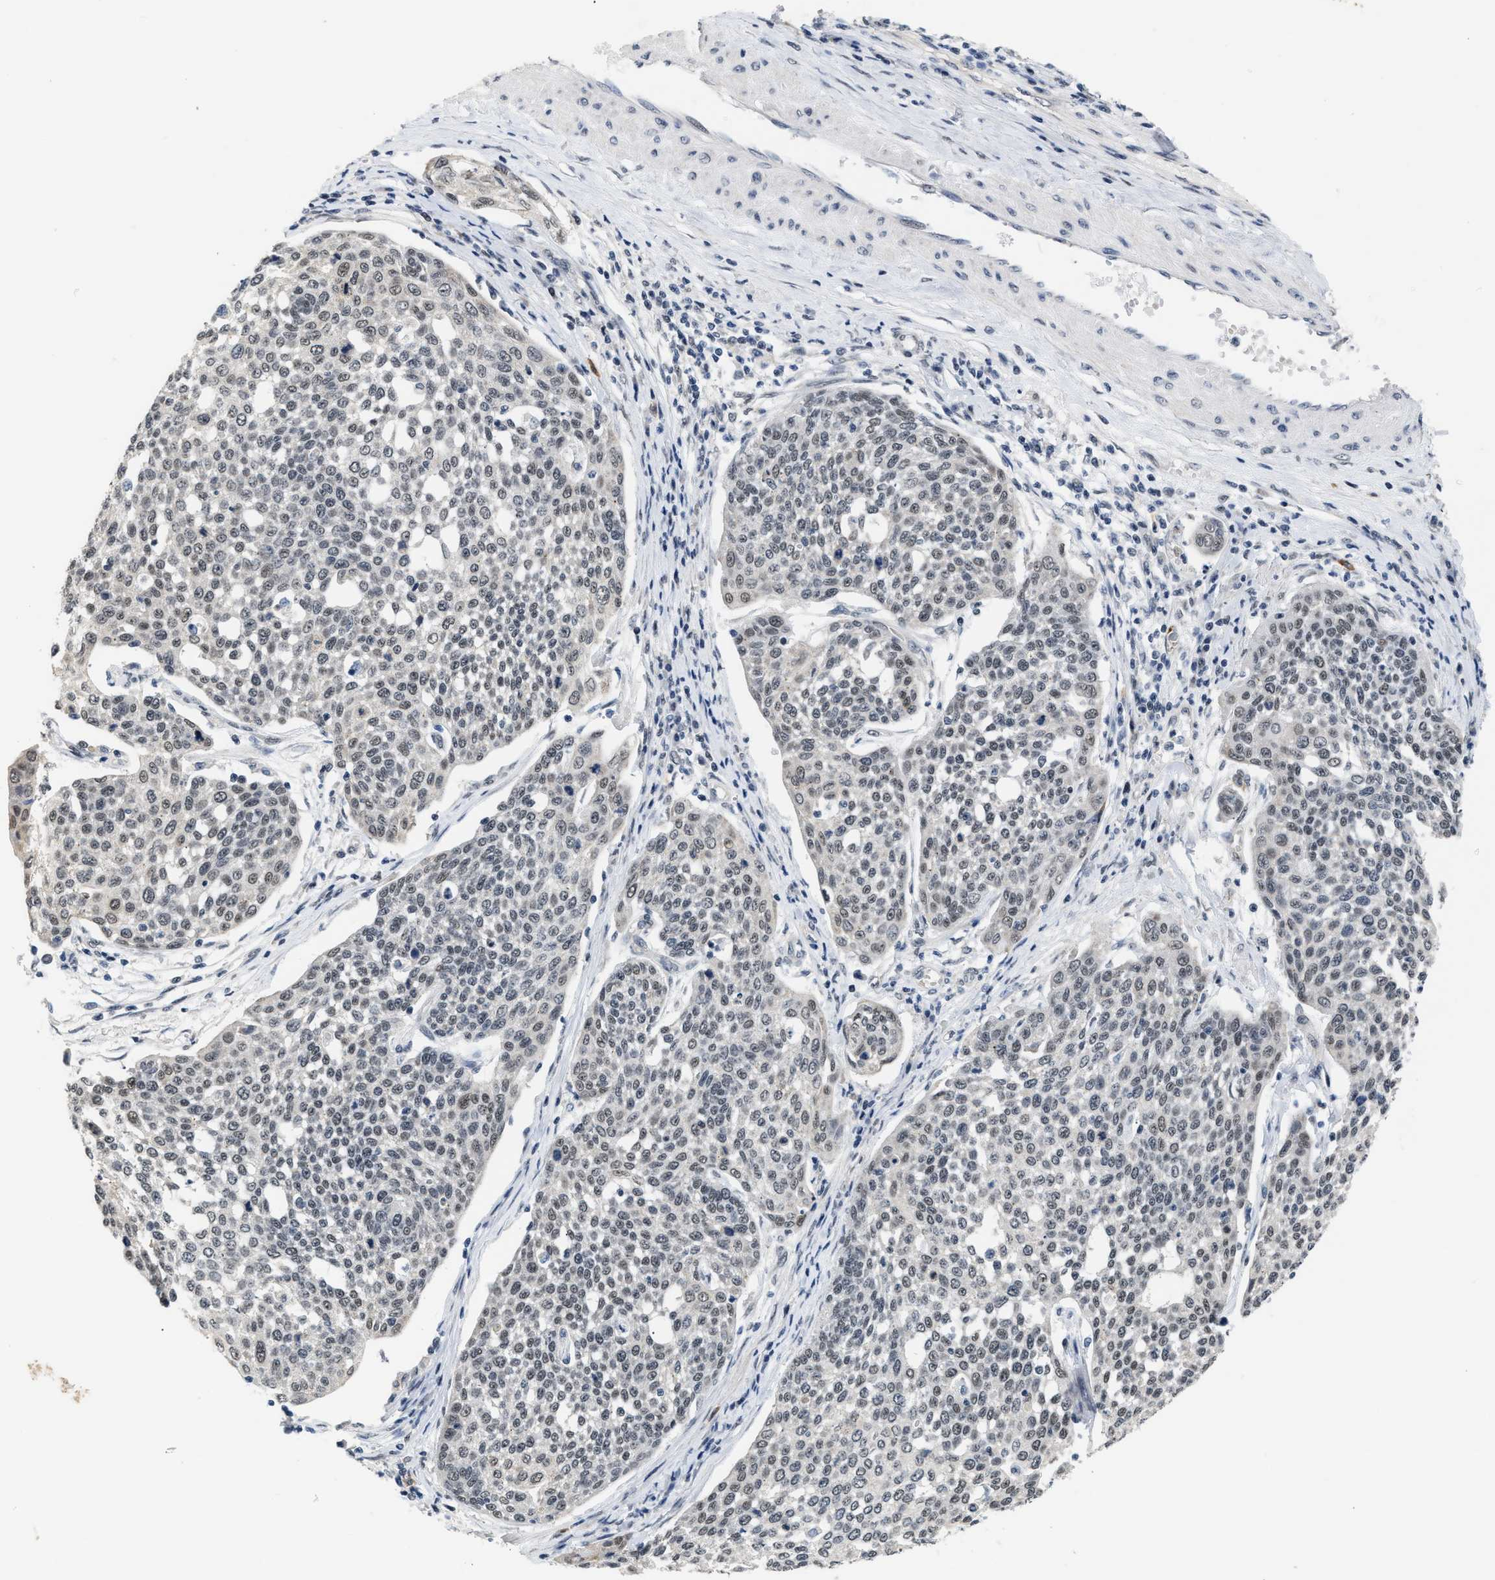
{"staining": {"intensity": "weak", "quantity": ">75%", "location": "nuclear"}, "tissue": "cervical cancer", "cell_type": "Tumor cells", "image_type": "cancer", "snomed": [{"axis": "morphology", "description": "Squamous cell carcinoma, NOS"}, {"axis": "topography", "description": "Cervix"}], "caption": "DAB (3,3'-diaminobenzidine) immunohistochemical staining of cervical squamous cell carcinoma demonstrates weak nuclear protein staining in about >75% of tumor cells.", "gene": "TXNRD3", "patient": {"sex": "female", "age": 34}}